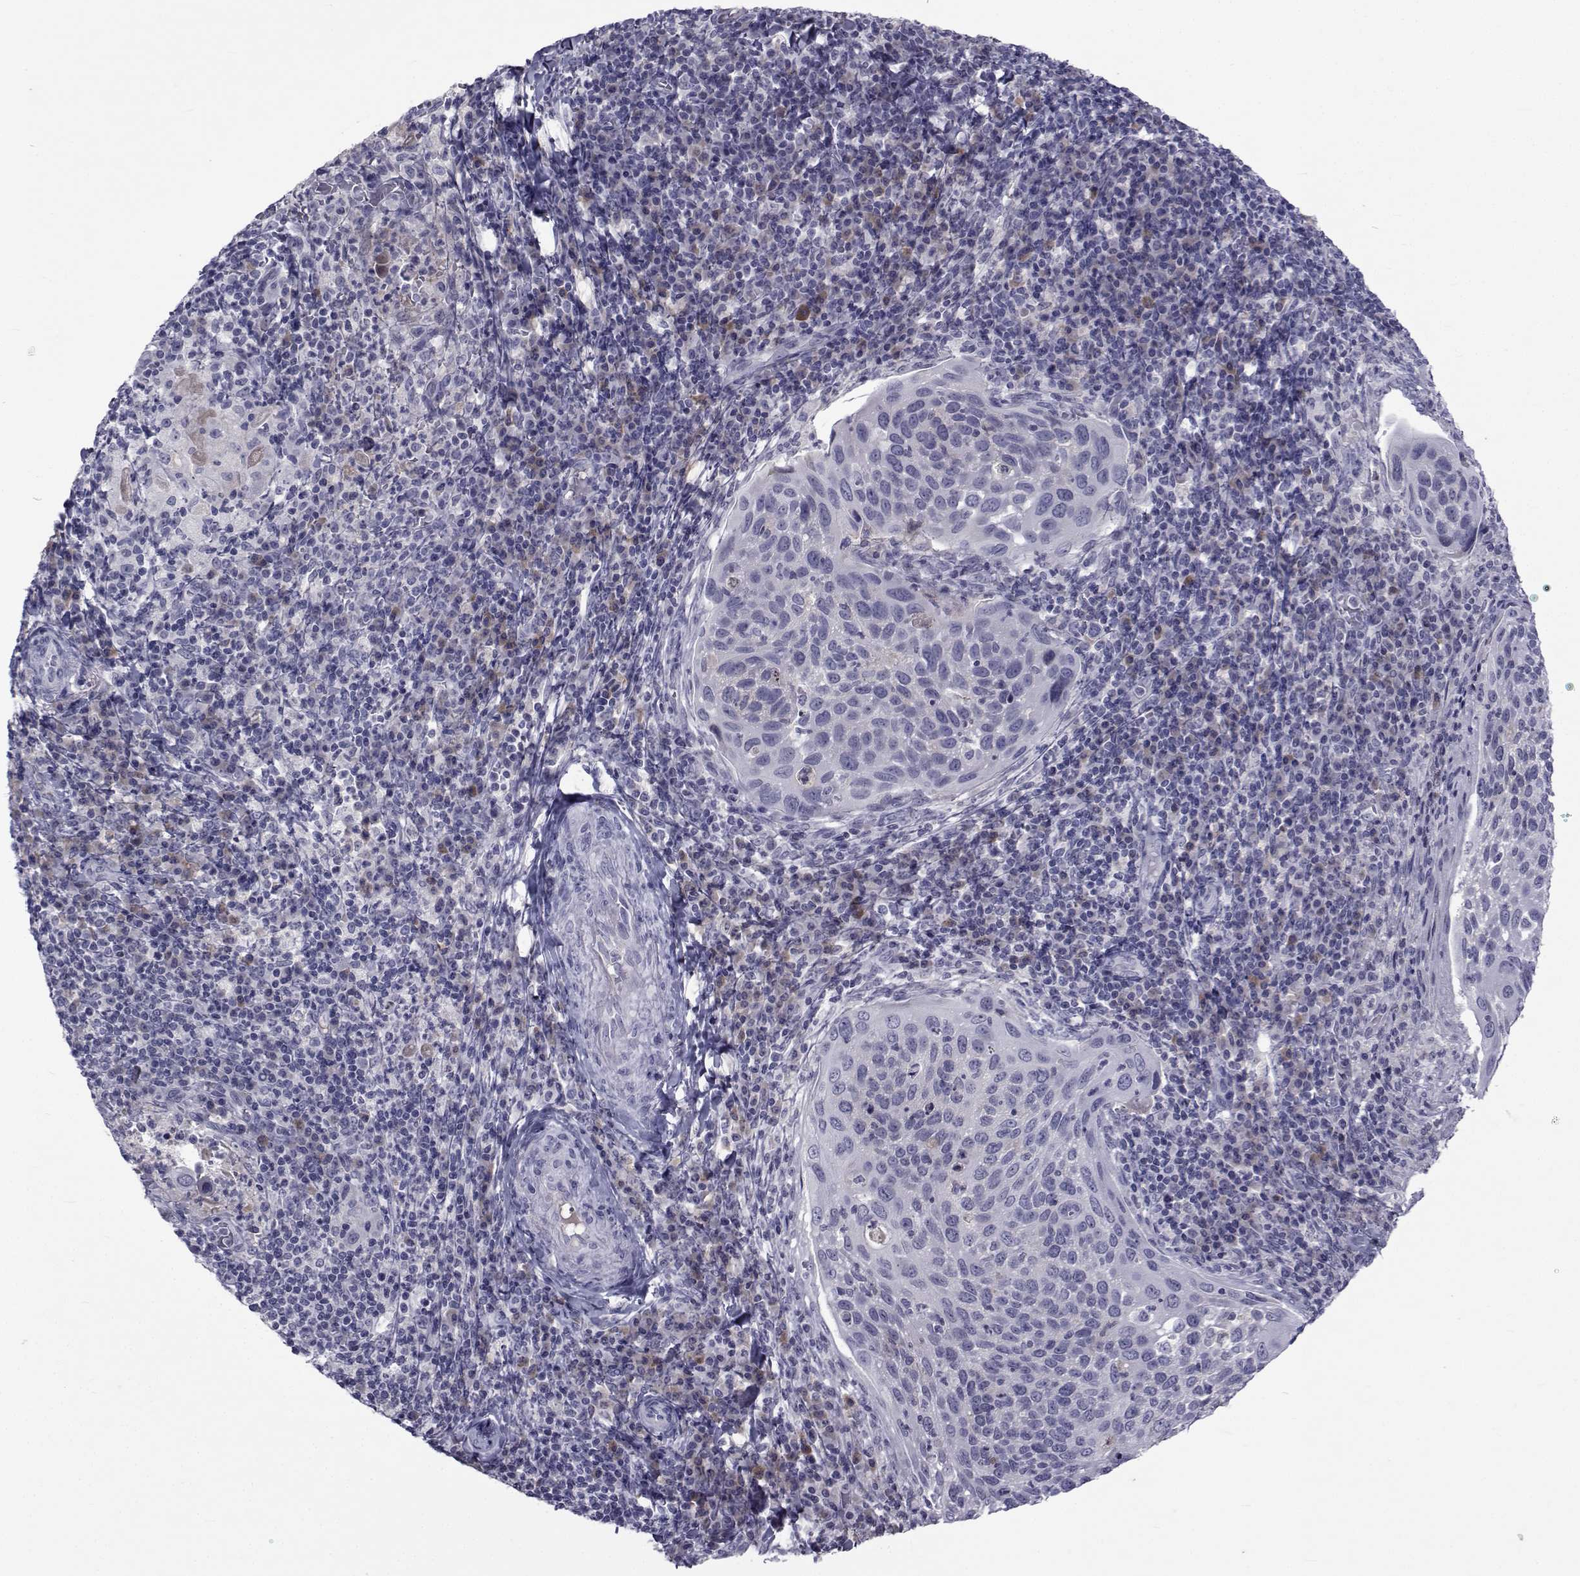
{"staining": {"intensity": "negative", "quantity": "none", "location": "none"}, "tissue": "cervical cancer", "cell_type": "Tumor cells", "image_type": "cancer", "snomed": [{"axis": "morphology", "description": "Squamous cell carcinoma, NOS"}, {"axis": "topography", "description": "Cervix"}], "caption": "A high-resolution photomicrograph shows immunohistochemistry (IHC) staining of squamous cell carcinoma (cervical), which exhibits no significant positivity in tumor cells.", "gene": "PAX2", "patient": {"sex": "female", "age": 54}}